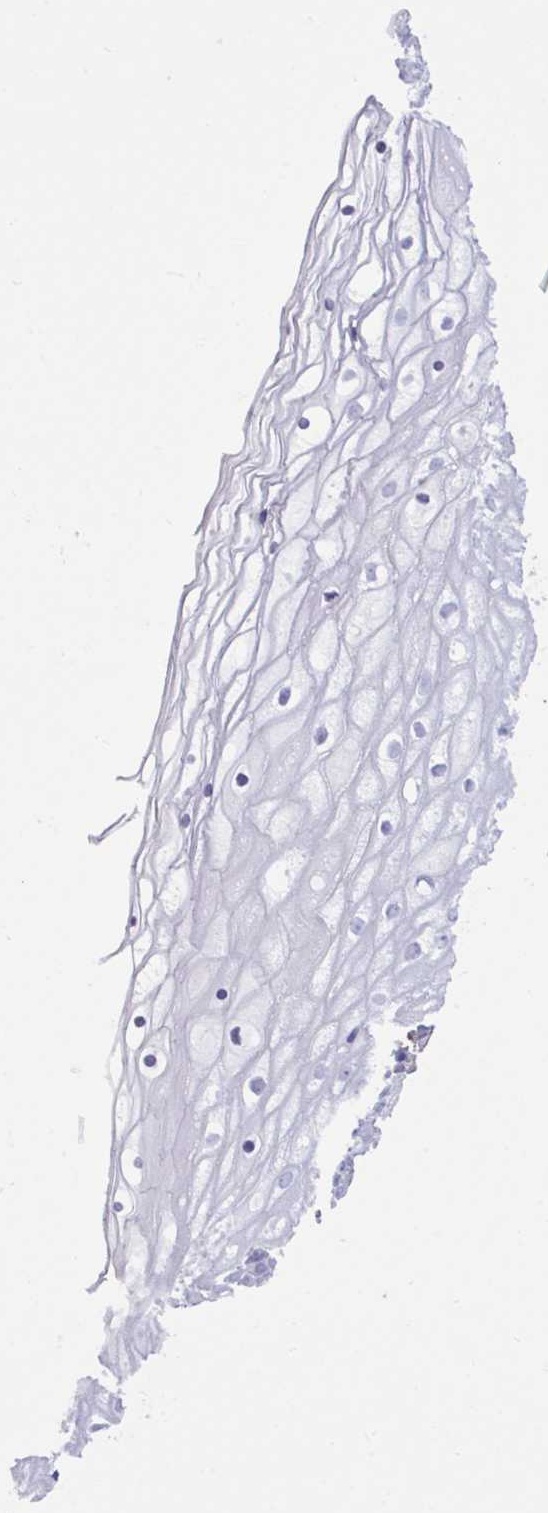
{"staining": {"intensity": "negative", "quantity": "none", "location": "none"}, "tissue": "cervix", "cell_type": "Glandular cells", "image_type": "normal", "snomed": [{"axis": "morphology", "description": "Normal tissue, NOS"}, {"axis": "topography", "description": "Cervix"}], "caption": "Immunohistochemistry (IHC) of unremarkable human cervix displays no positivity in glandular cells.", "gene": "UBL3", "patient": {"sex": "female", "age": 36}}